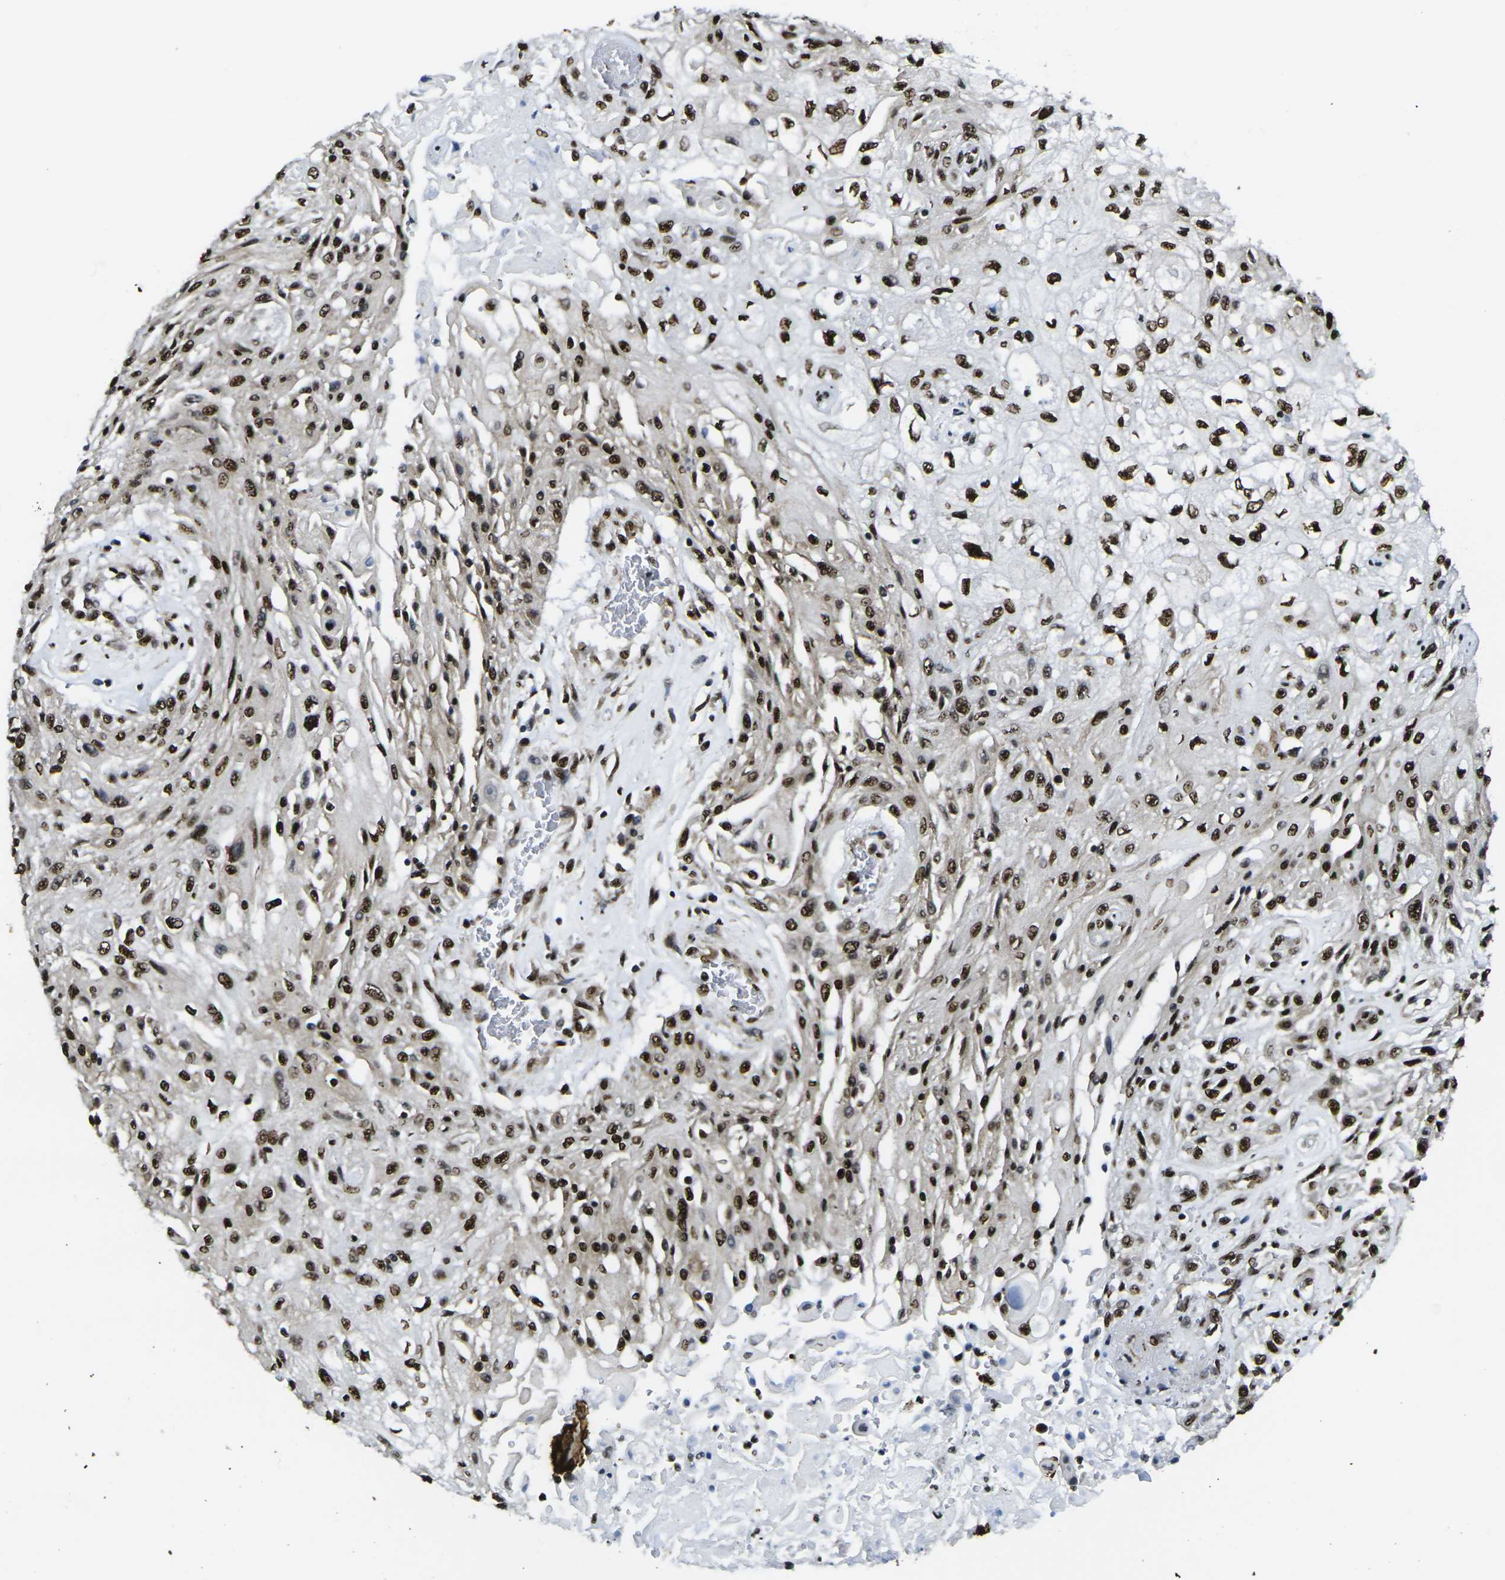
{"staining": {"intensity": "strong", "quantity": ">75%", "location": "nuclear"}, "tissue": "skin cancer", "cell_type": "Tumor cells", "image_type": "cancer", "snomed": [{"axis": "morphology", "description": "Squamous cell carcinoma, NOS"}, {"axis": "topography", "description": "Skin"}], "caption": "IHC (DAB (3,3'-diaminobenzidine)) staining of skin cancer exhibits strong nuclear protein expression in approximately >75% of tumor cells. (Brightfield microscopy of DAB IHC at high magnification).", "gene": "SMARCC1", "patient": {"sex": "male", "age": 75}}